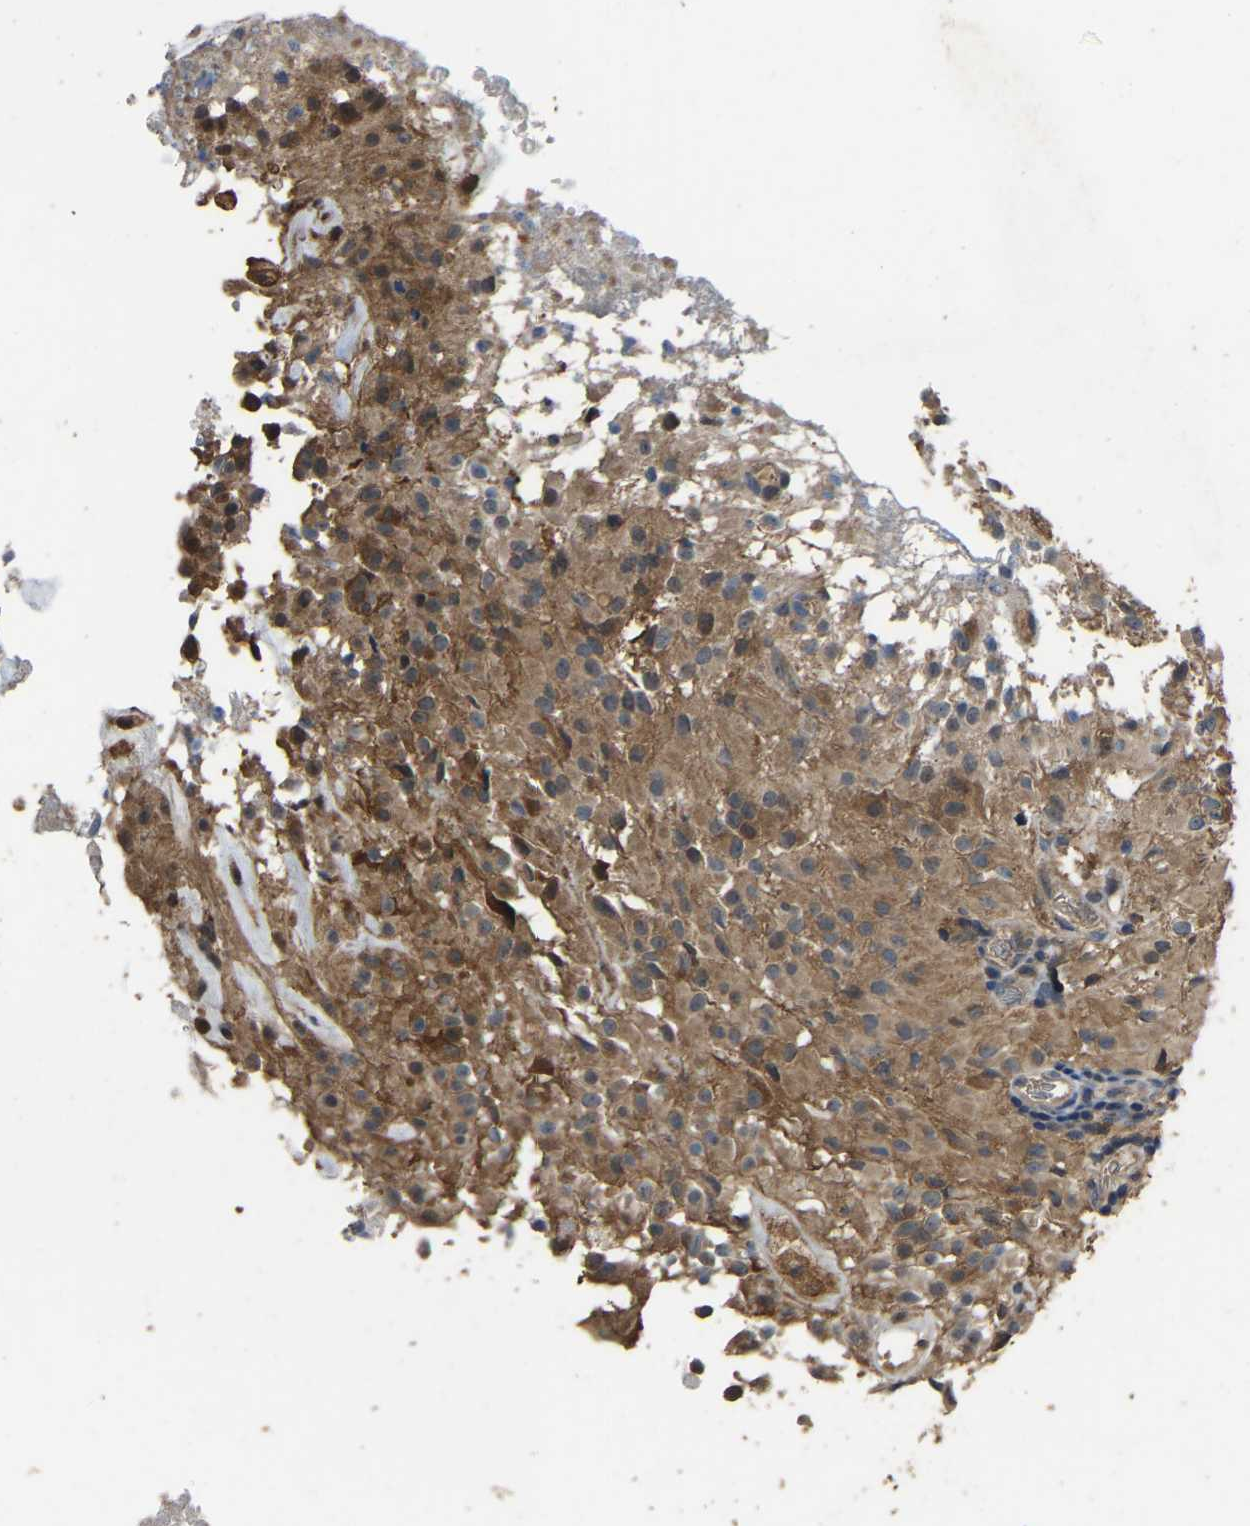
{"staining": {"intensity": "moderate", "quantity": ">75%", "location": "cytoplasmic/membranous"}, "tissue": "glioma", "cell_type": "Tumor cells", "image_type": "cancer", "snomed": [{"axis": "morphology", "description": "Glioma, malignant, High grade"}, {"axis": "topography", "description": "Brain"}], "caption": "High-power microscopy captured an immunohistochemistry histopathology image of high-grade glioma (malignant), revealing moderate cytoplasmic/membranous expression in approximately >75% of tumor cells. The staining was performed using DAB (3,3'-diaminobenzidine), with brown indicating positive protein expression. Nuclei are stained blue with hematoxylin.", "gene": "FHIT", "patient": {"sex": "female", "age": 59}}